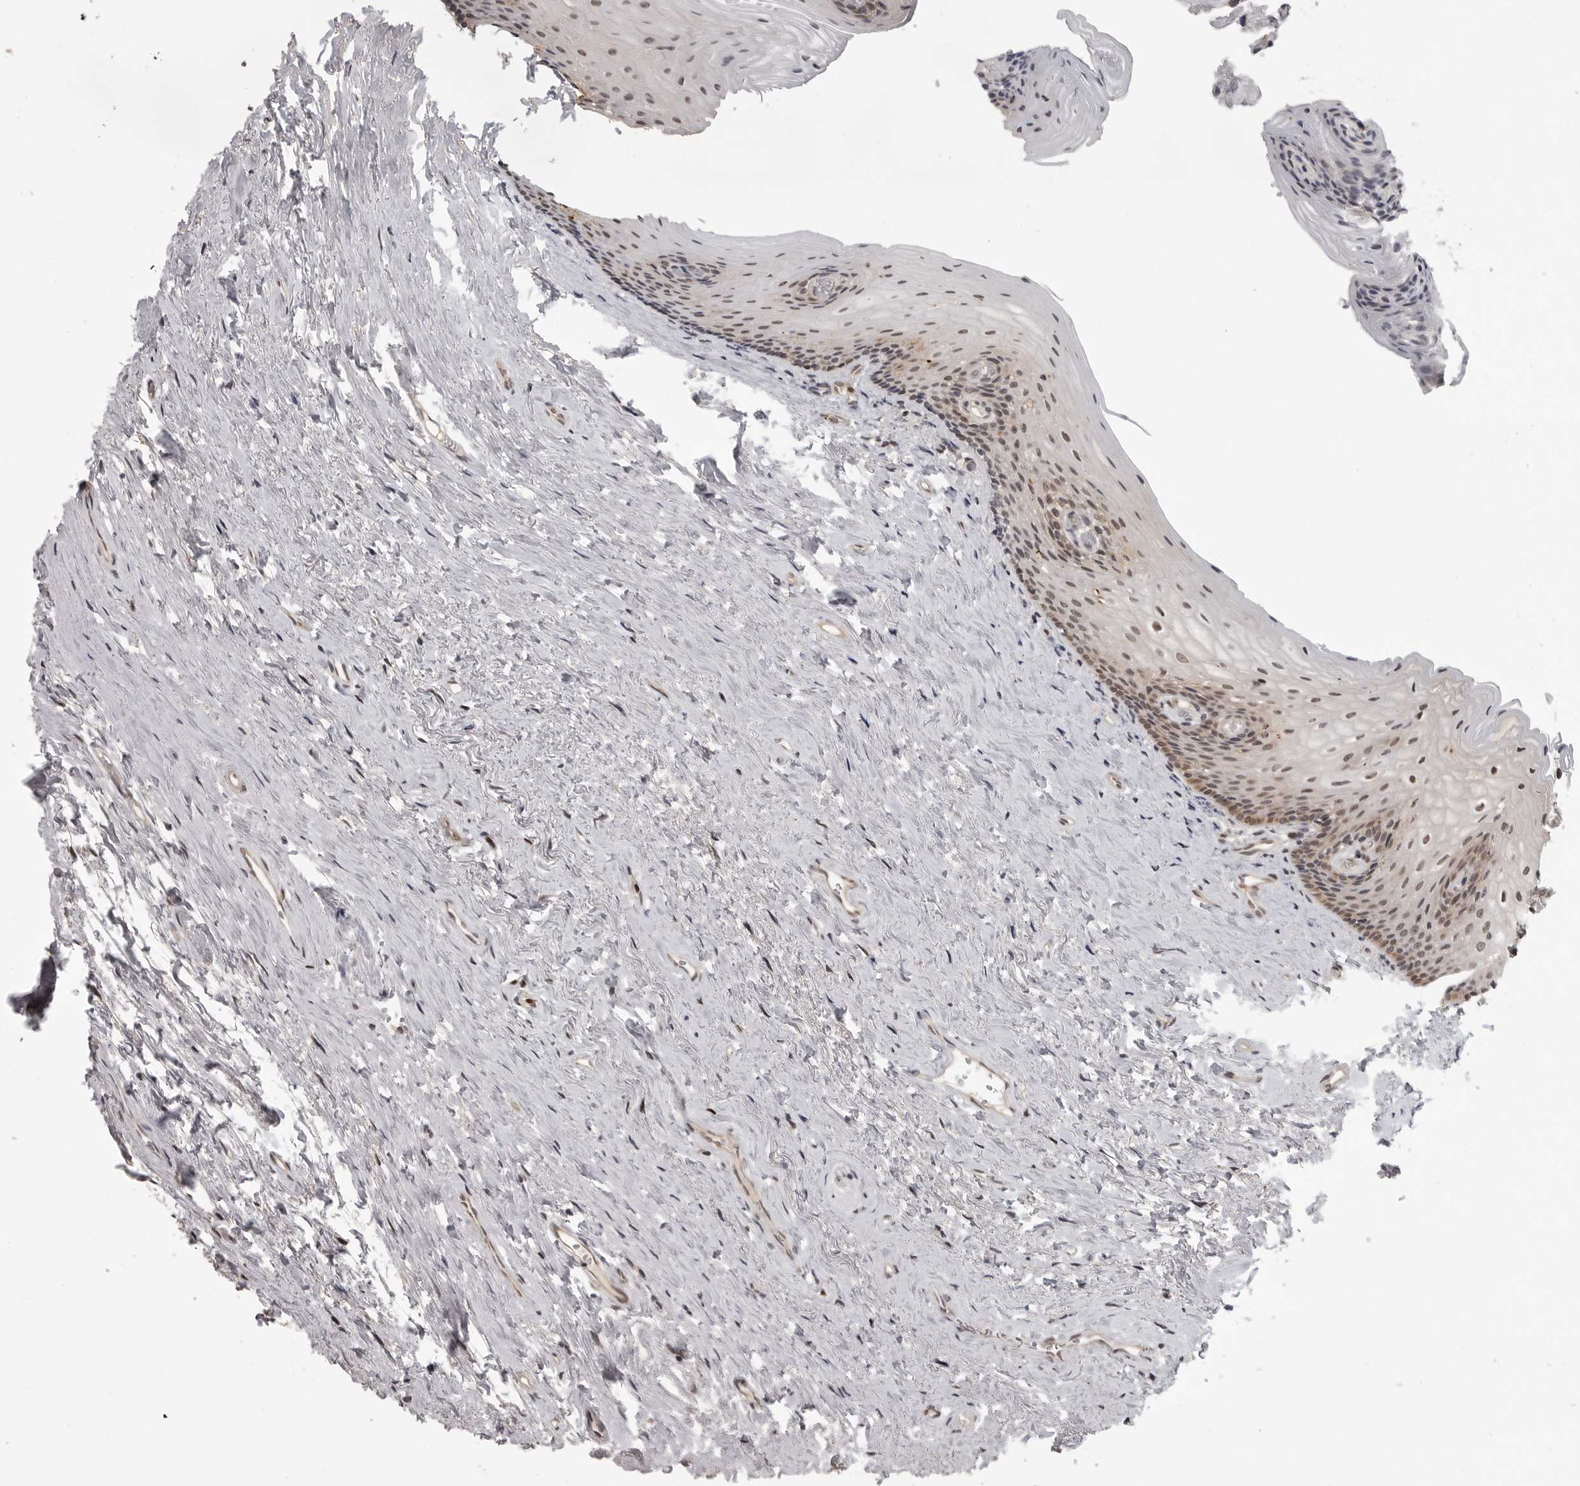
{"staining": {"intensity": "moderate", "quantity": "25%-75%", "location": "cytoplasmic/membranous,nuclear"}, "tissue": "urinary bladder", "cell_type": "Urothelial cells", "image_type": "normal", "snomed": [{"axis": "morphology", "description": "Normal tissue, NOS"}, {"axis": "topography", "description": "Urinary bladder"}], "caption": "Urinary bladder stained with IHC shows moderate cytoplasmic/membranous,nuclear positivity in about 25%-75% of urothelial cells. (DAB IHC with brightfield microscopy, high magnification).", "gene": "PEG3", "patient": {"sex": "female", "age": 67}}